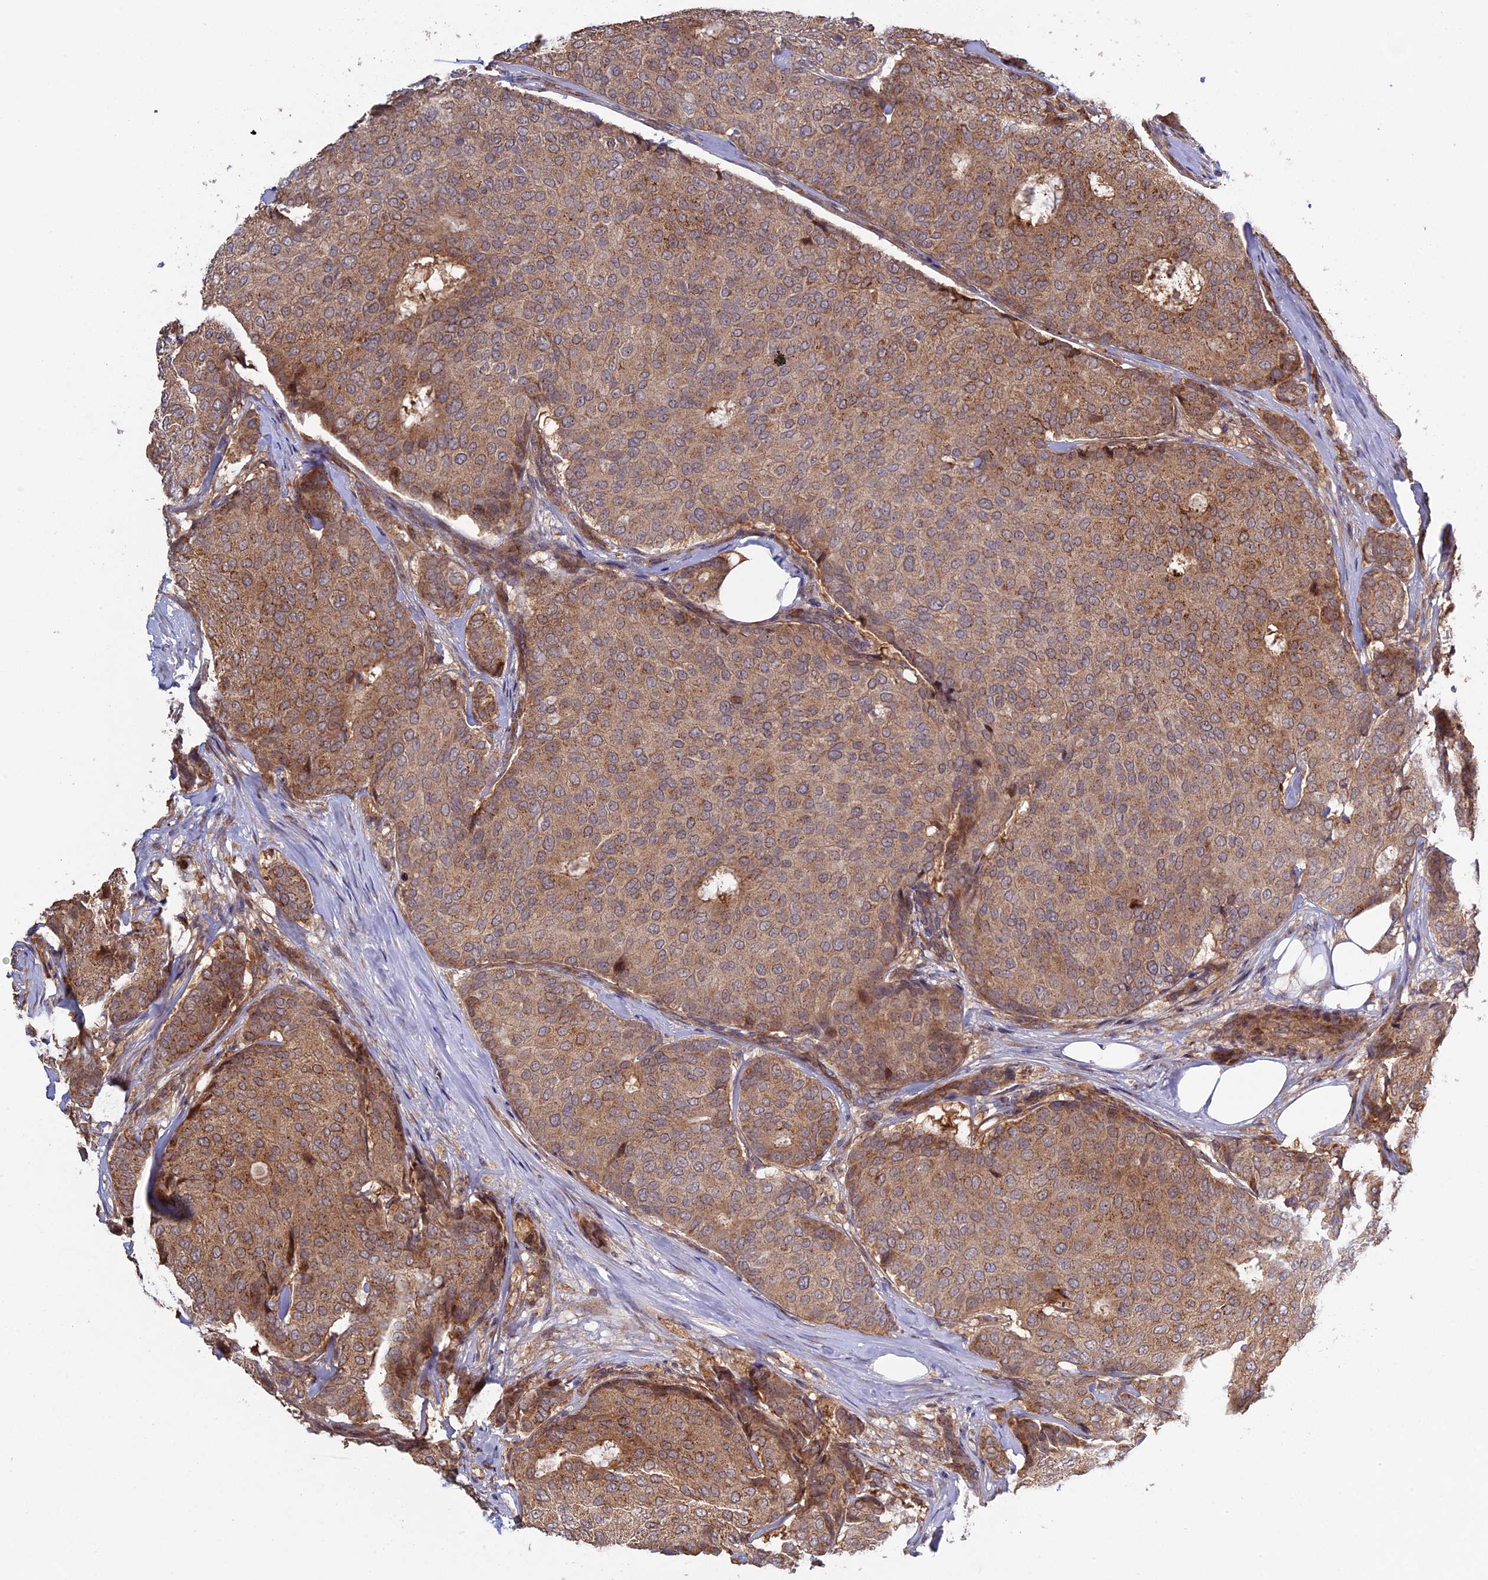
{"staining": {"intensity": "moderate", "quantity": ">75%", "location": "cytoplasmic/membranous"}, "tissue": "breast cancer", "cell_type": "Tumor cells", "image_type": "cancer", "snomed": [{"axis": "morphology", "description": "Duct carcinoma"}, {"axis": "topography", "description": "Breast"}], "caption": "Protein staining of breast intraductal carcinoma tissue reveals moderate cytoplasmic/membranous positivity in about >75% of tumor cells.", "gene": "FERMT1", "patient": {"sex": "female", "age": 75}}